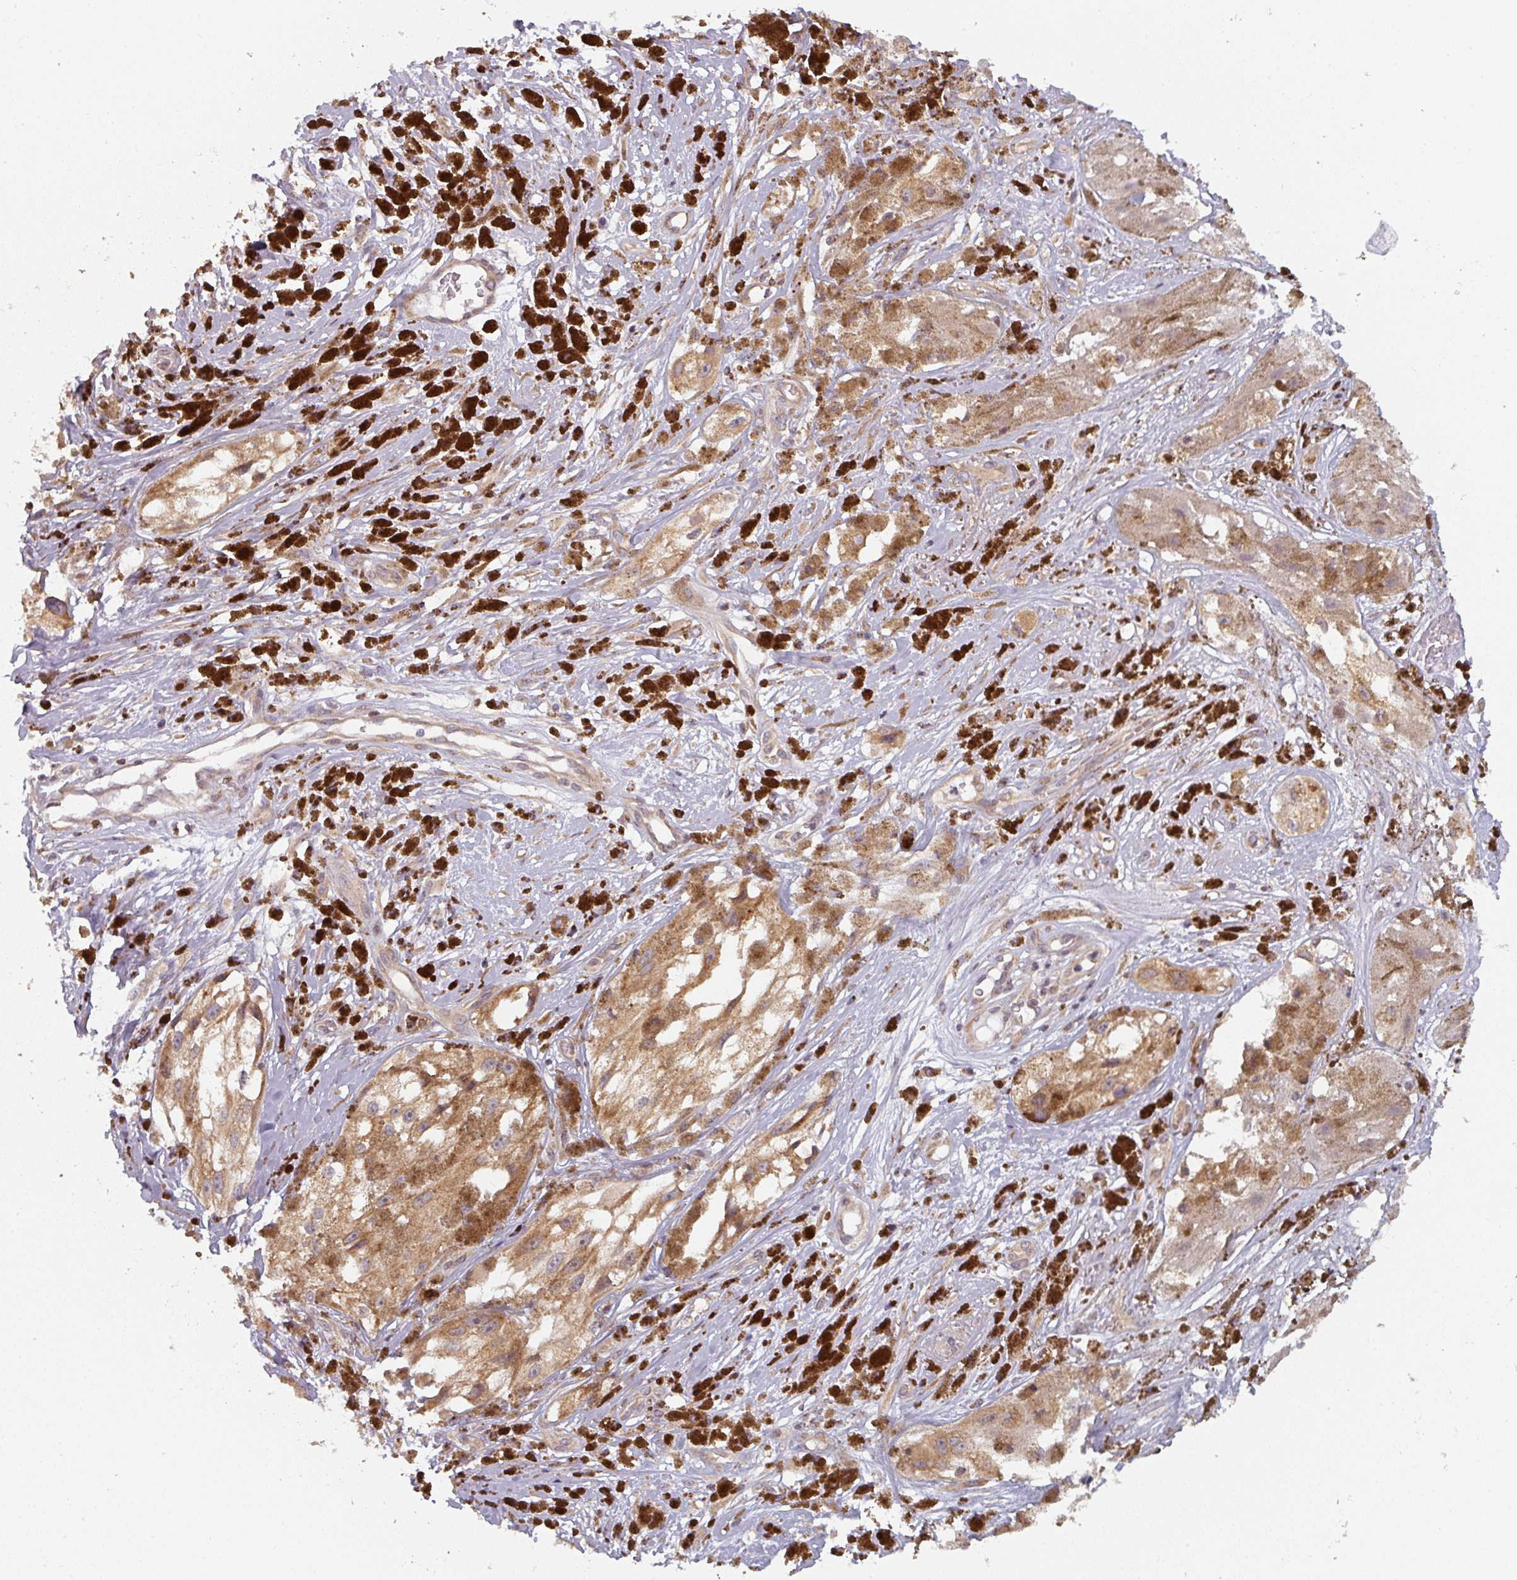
{"staining": {"intensity": "moderate", "quantity": ">75%", "location": "cytoplasmic/membranous"}, "tissue": "melanoma", "cell_type": "Tumor cells", "image_type": "cancer", "snomed": [{"axis": "morphology", "description": "Malignant melanoma, NOS"}, {"axis": "topography", "description": "Skin"}], "caption": "Protein analysis of melanoma tissue demonstrates moderate cytoplasmic/membranous staining in approximately >75% of tumor cells.", "gene": "TAPT1", "patient": {"sex": "male", "age": 88}}